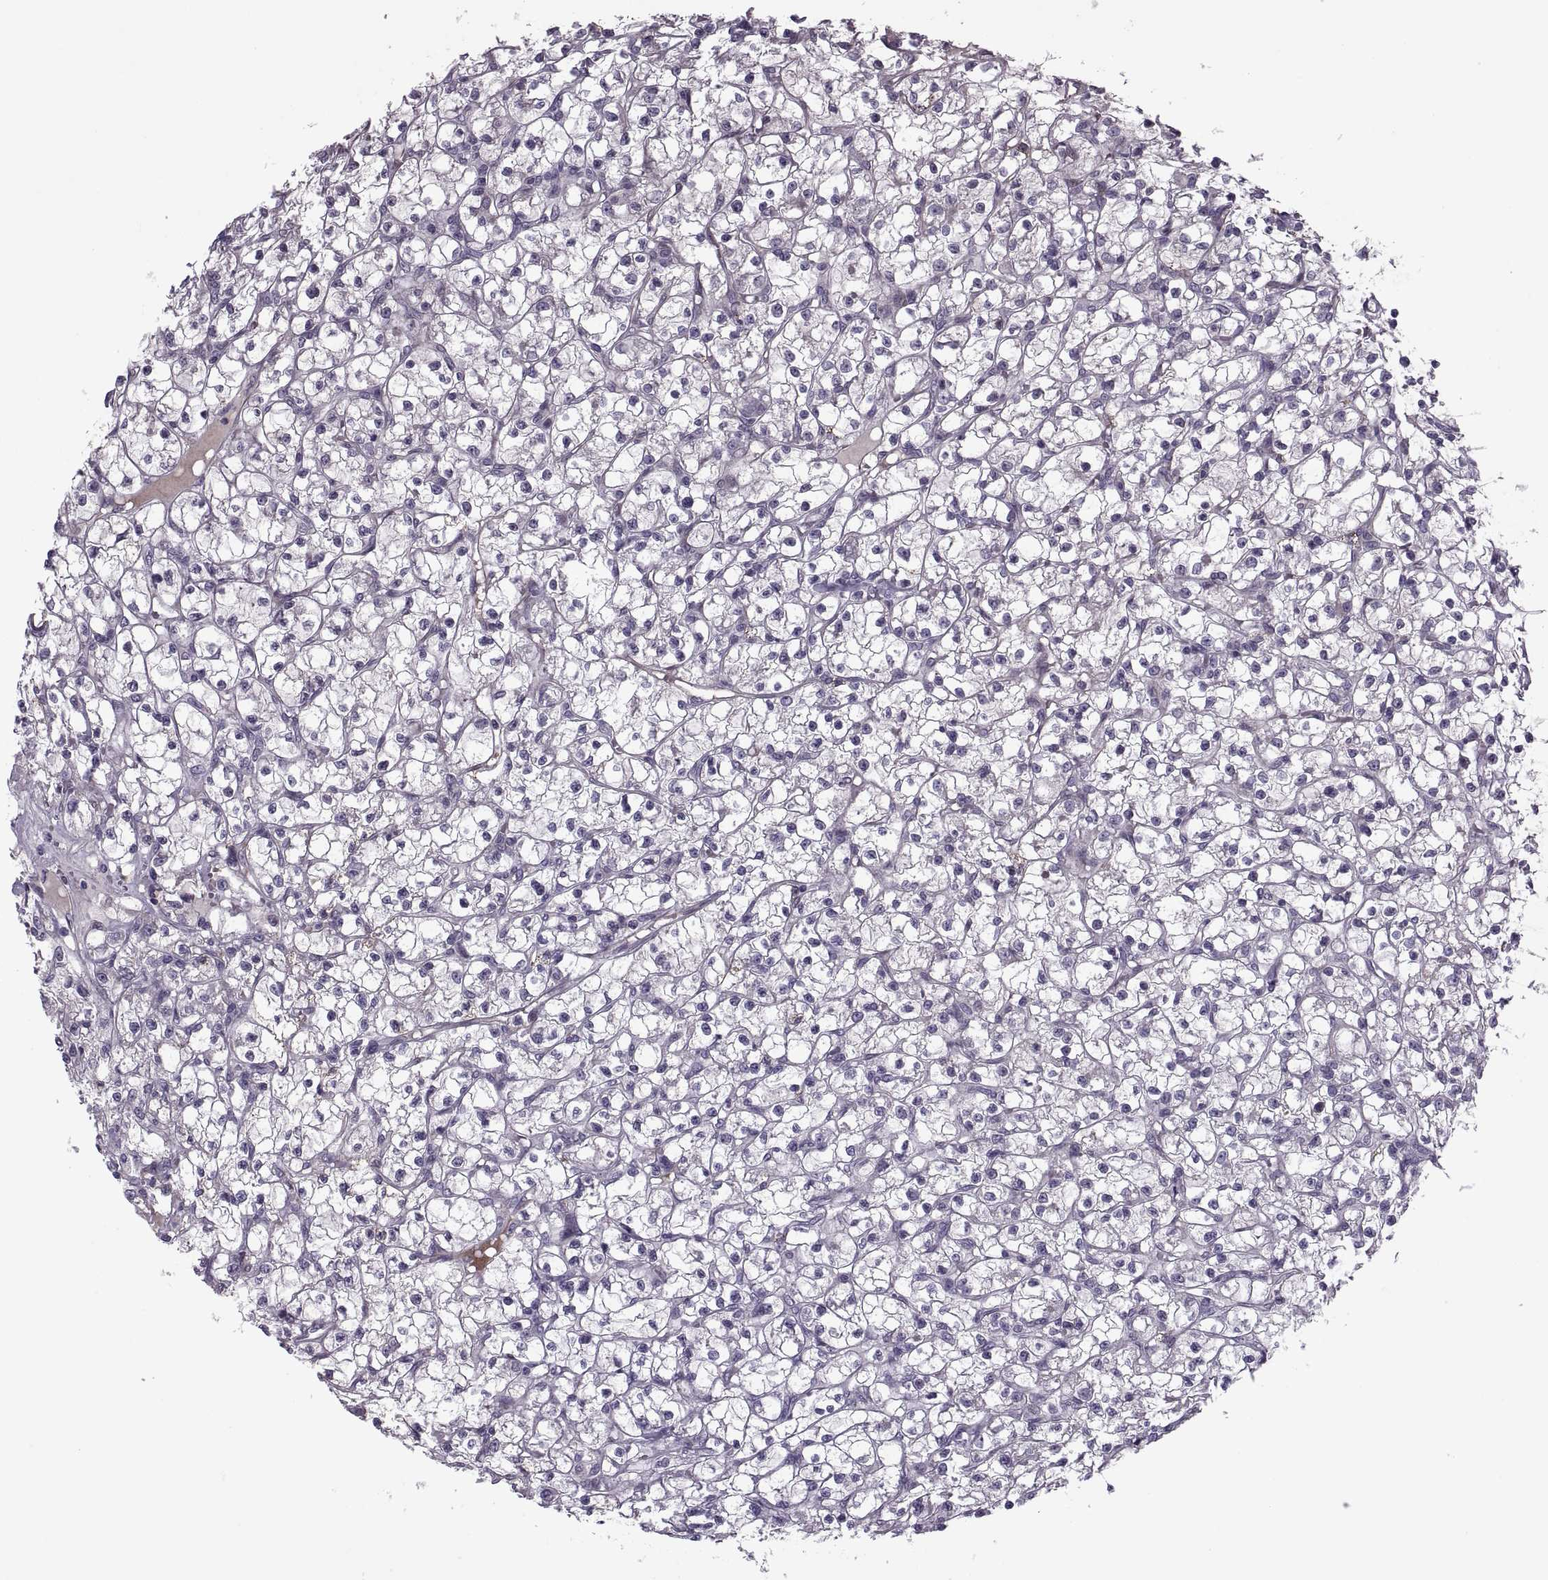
{"staining": {"intensity": "negative", "quantity": "none", "location": "none"}, "tissue": "renal cancer", "cell_type": "Tumor cells", "image_type": "cancer", "snomed": [{"axis": "morphology", "description": "Adenocarcinoma, NOS"}, {"axis": "topography", "description": "Kidney"}], "caption": "This image is of adenocarcinoma (renal) stained with immunohistochemistry to label a protein in brown with the nuclei are counter-stained blue. There is no positivity in tumor cells. Brightfield microscopy of immunohistochemistry stained with DAB (3,3'-diaminobenzidine) (brown) and hematoxylin (blue), captured at high magnification.", "gene": "ODF3", "patient": {"sex": "female", "age": 59}}